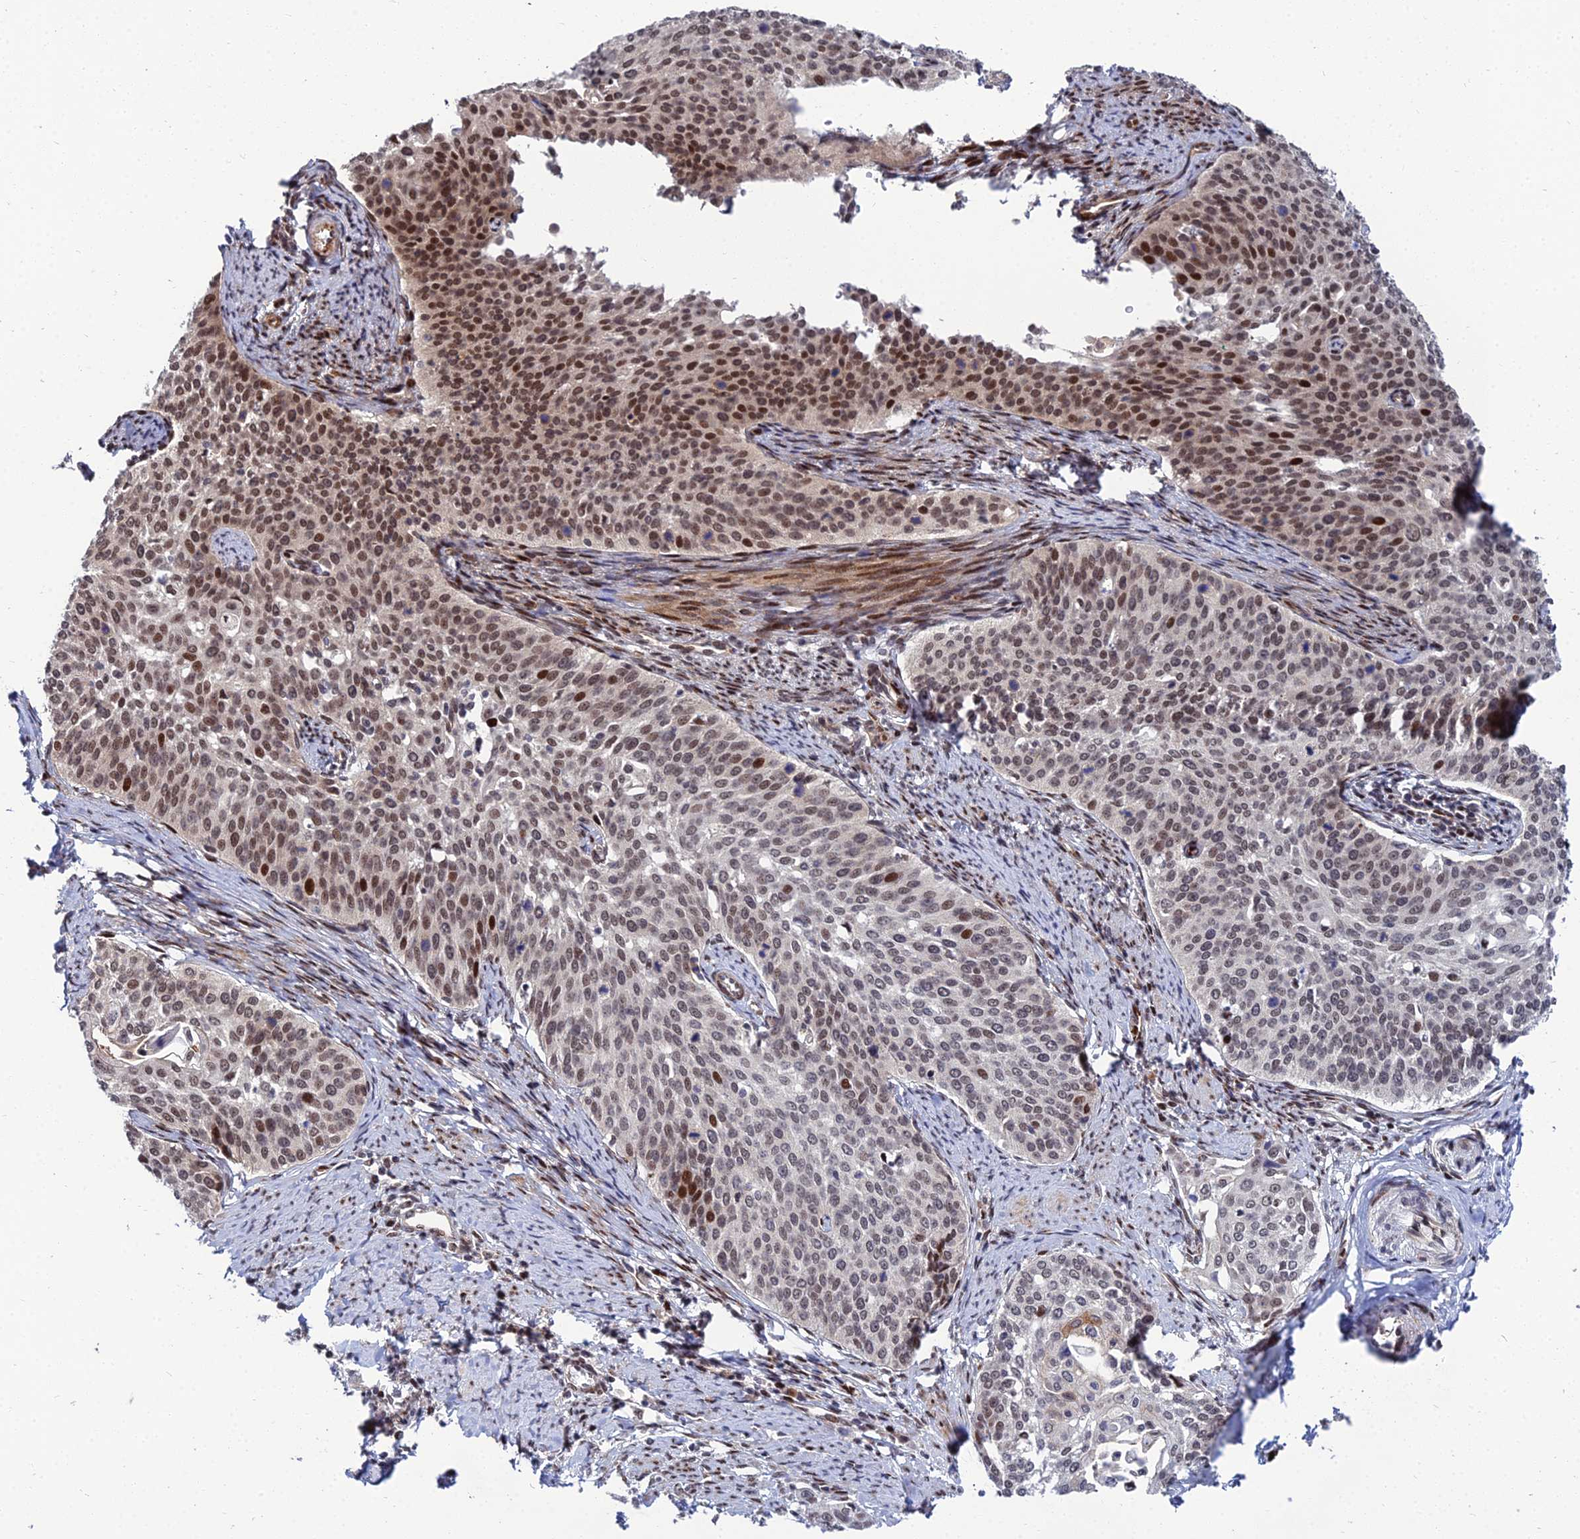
{"staining": {"intensity": "moderate", "quantity": ">75%", "location": "nuclear"}, "tissue": "cervical cancer", "cell_type": "Tumor cells", "image_type": "cancer", "snomed": [{"axis": "morphology", "description": "Squamous cell carcinoma, NOS"}, {"axis": "topography", "description": "Cervix"}], "caption": "Immunohistochemistry image of neoplastic tissue: human cervical cancer stained using IHC displays medium levels of moderate protein expression localized specifically in the nuclear of tumor cells, appearing as a nuclear brown color.", "gene": "ZNF668", "patient": {"sex": "female", "age": 44}}